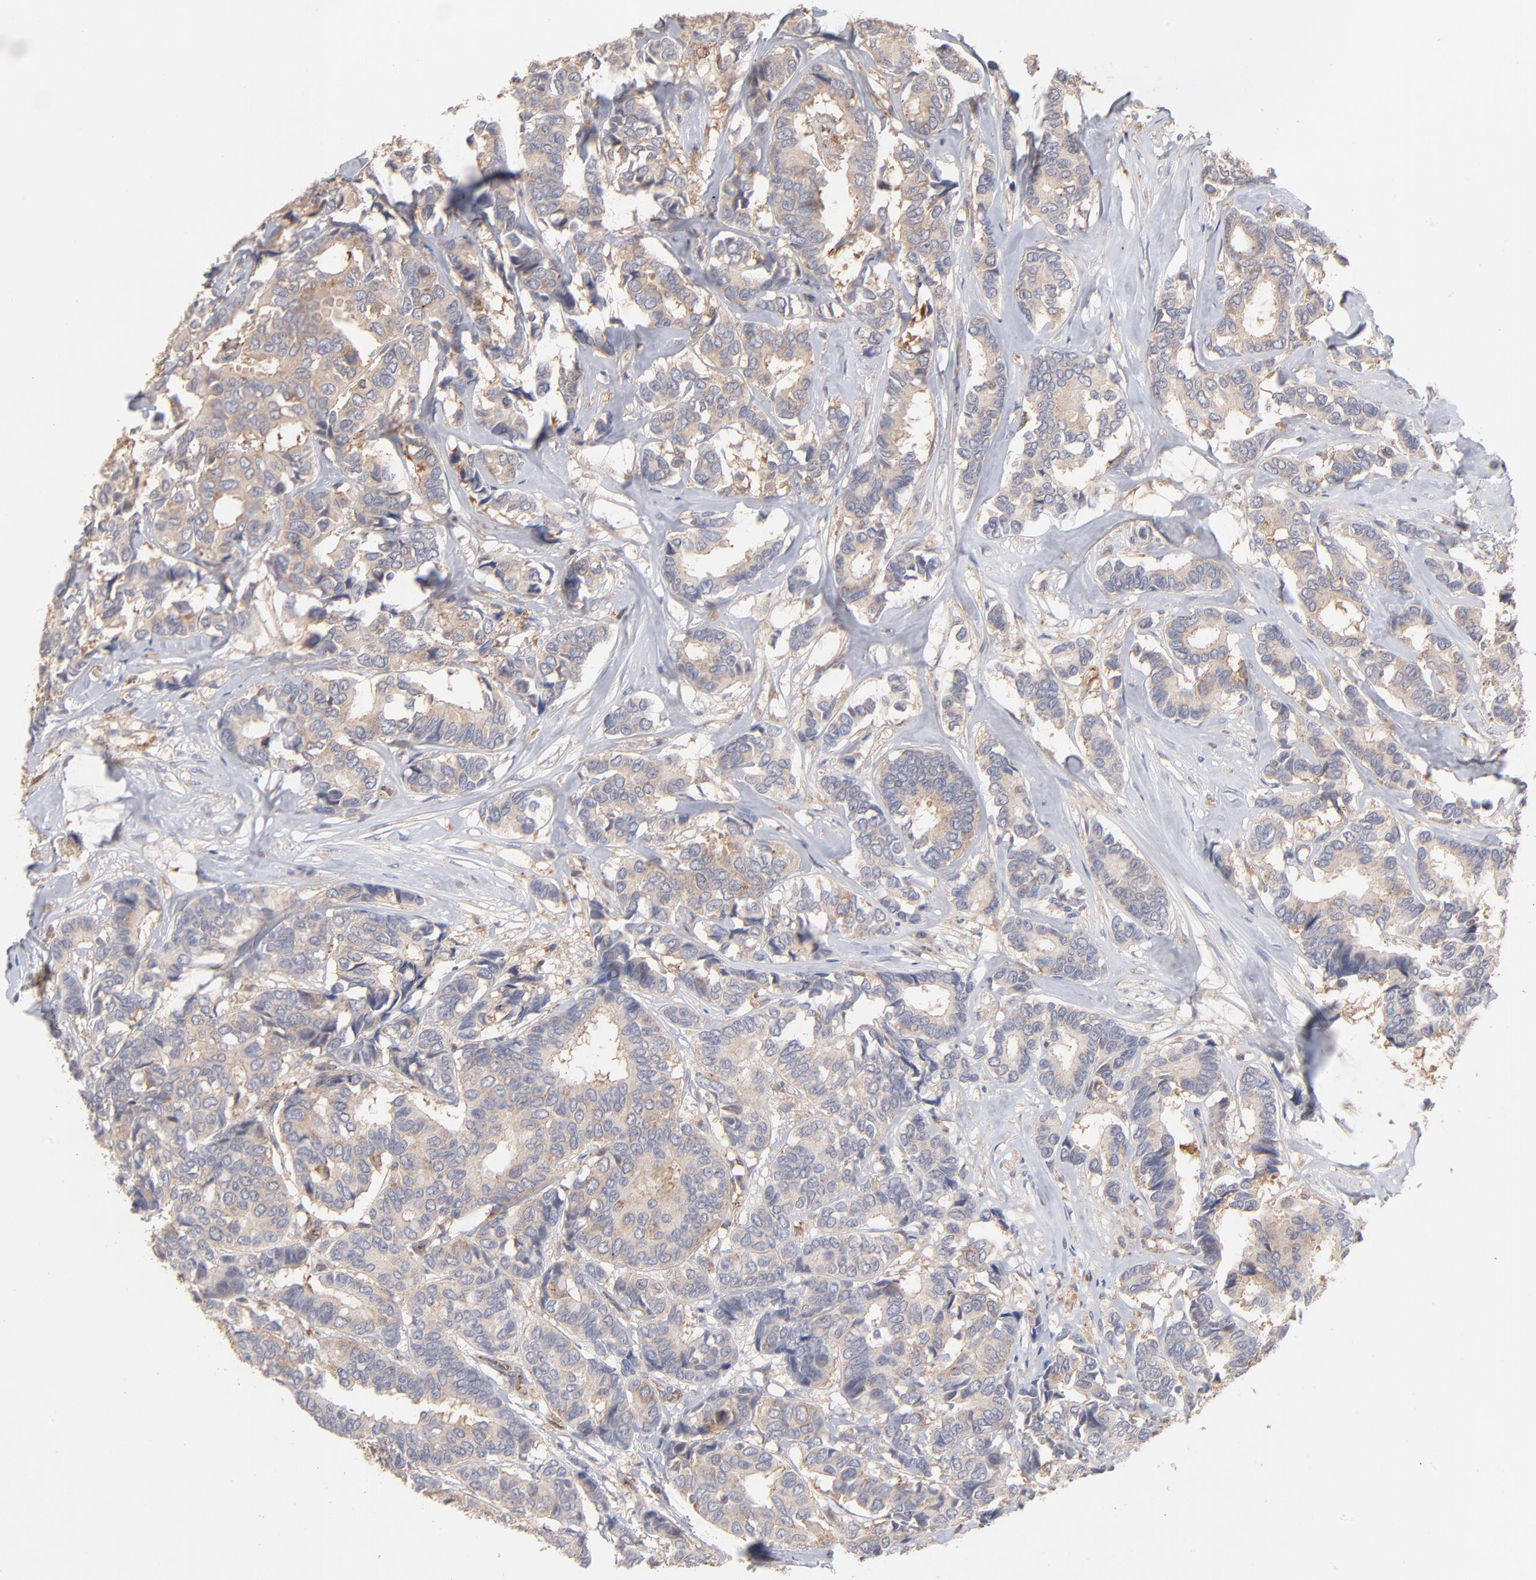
{"staining": {"intensity": "weak", "quantity": ">75%", "location": "cytoplasmic/membranous"}, "tissue": "breast cancer", "cell_type": "Tumor cells", "image_type": "cancer", "snomed": [{"axis": "morphology", "description": "Duct carcinoma"}, {"axis": "topography", "description": "Breast"}], "caption": "Immunohistochemistry (IHC) (DAB) staining of human breast cancer demonstrates weak cytoplasmic/membranous protein staining in approximately >75% of tumor cells.", "gene": "IVNS1ABP", "patient": {"sex": "female", "age": 87}}